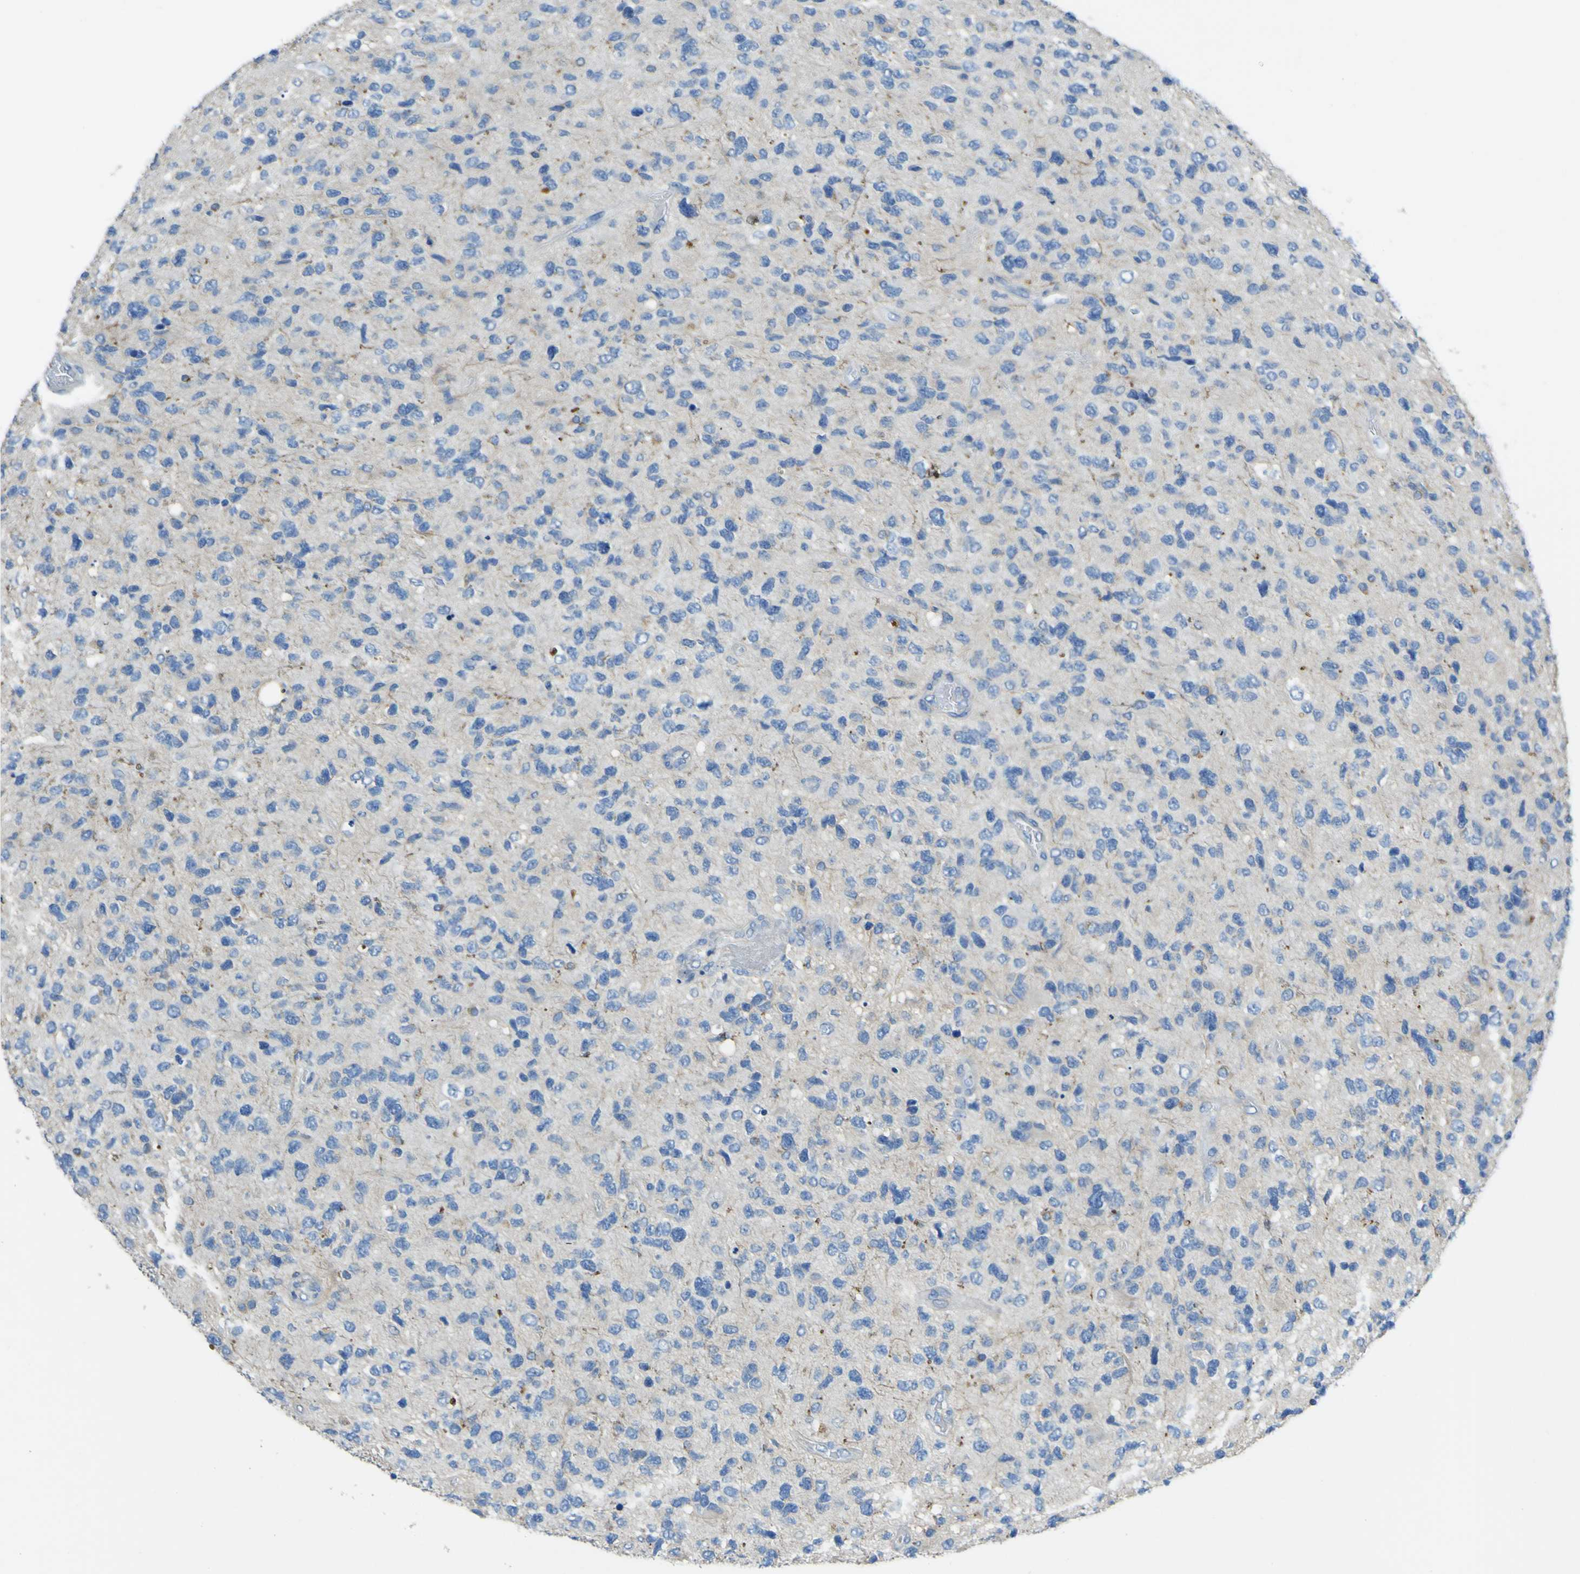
{"staining": {"intensity": "weak", "quantity": "25%-75%", "location": "cytoplasmic/membranous"}, "tissue": "glioma", "cell_type": "Tumor cells", "image_type": "cancer", "snomed": [{"axis": "morphology", "description": "Glioma, malignant, High grade"}, {"axis": "topography", "description": "Brain"}], "caption": "Glioma tissue displays weak cytoplasmic/membranous expression in approximately 25%-75% of tumor cells, visualized by immunohistochemistry. Ihc stains the protein in brown and the nuclei are stained blue.", "gene": "OGN", "patient": {"sex": "female", "age": 58}}